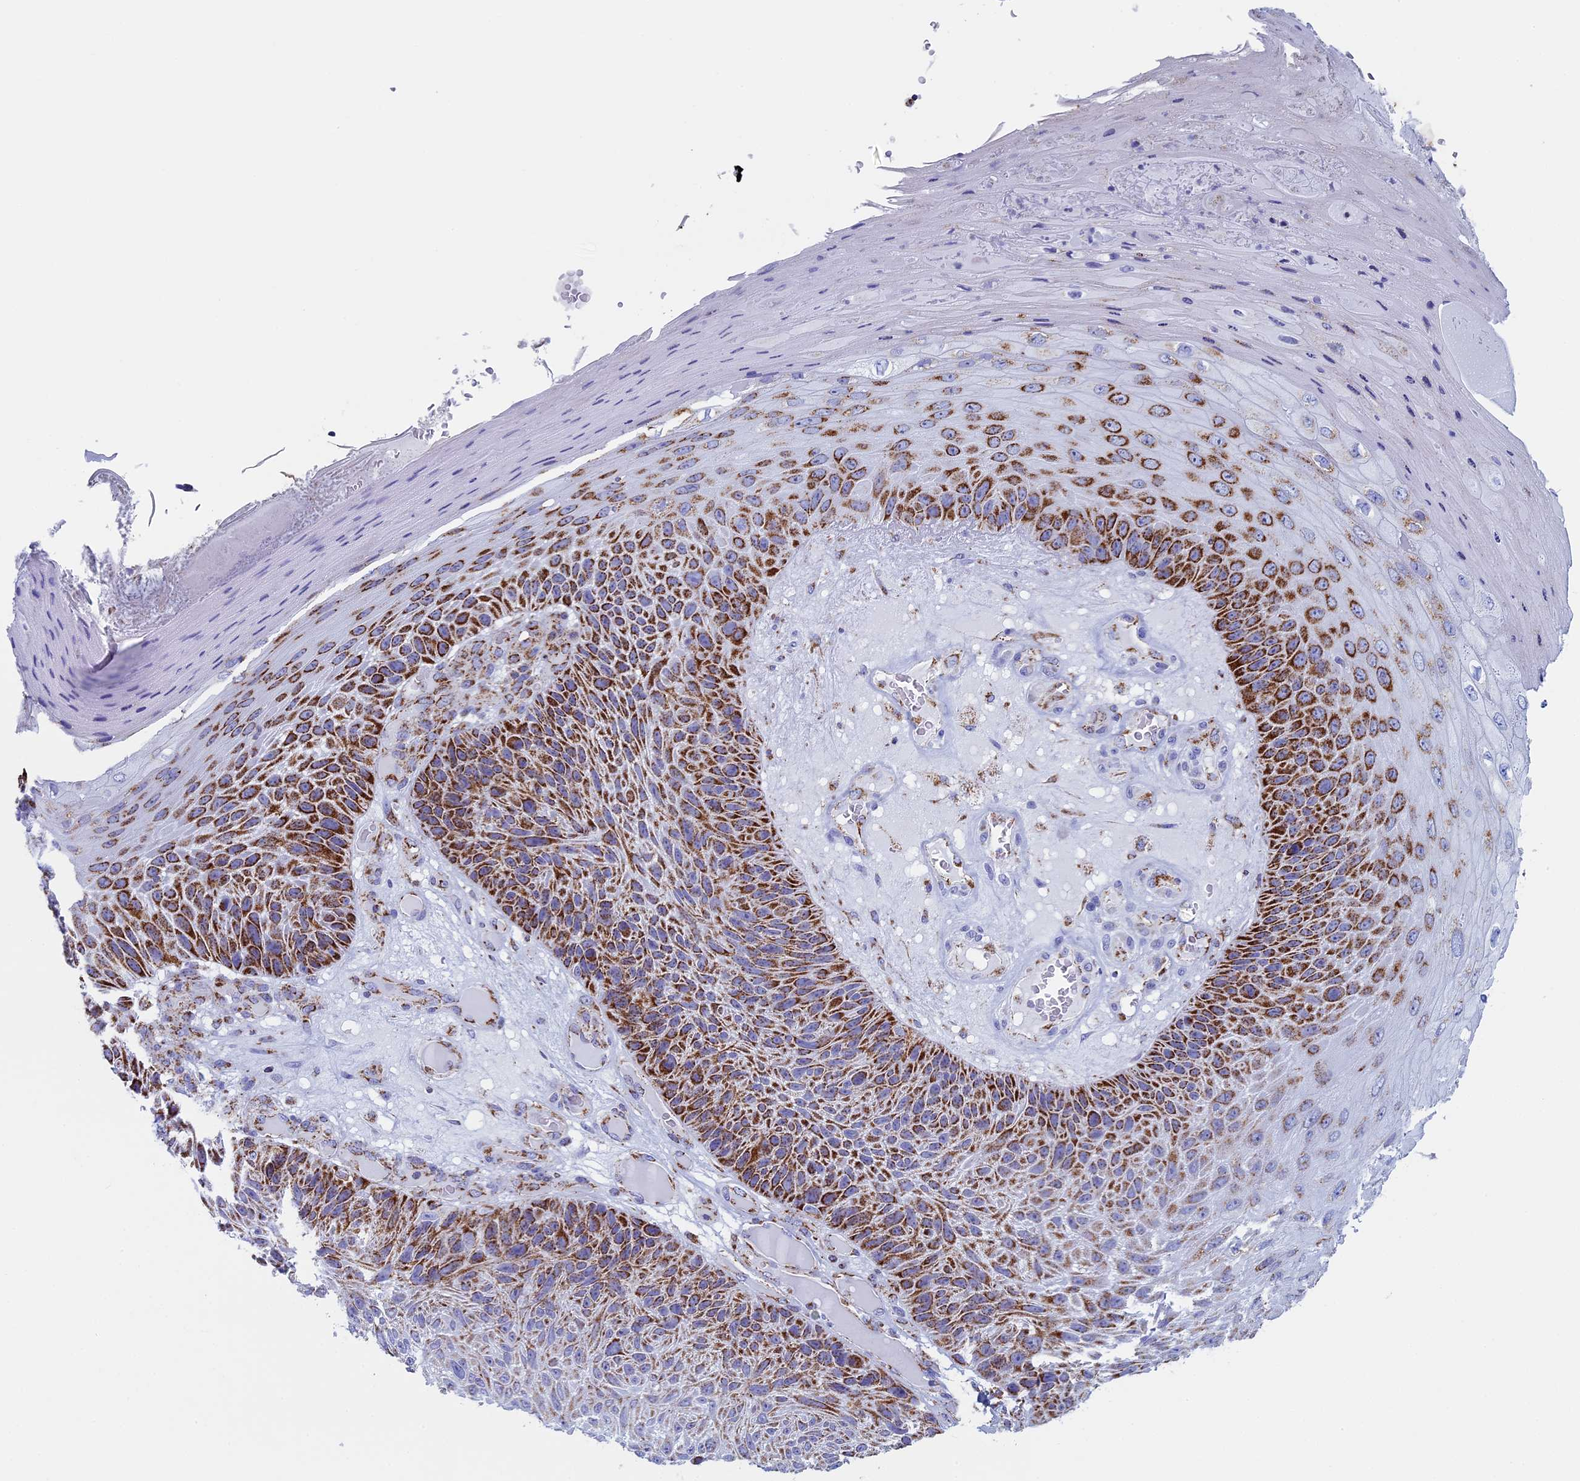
{"staining": {"intensity": "strong", "quantity": ">75%", "location": "cytoplasmic/membranous"}, "tissue": "skin cancer", "cell_type": "Tumor cells", "image_type": "cancer", "snomed": [{"axis": "morphology", "description": "Squamous cell carcinoma, NOS"}, {"axis": "topography", "description": "Skin"}], "caption": "Immunohistochemistry (IHC) (DAB (3,3'-diaminobenzidine)) staining of human skin squamous cell carcinoma demonstrates strong cytoplasmic/membranous protein positivity in approximately >75% of tumor cells.", "gene": "UQCRFS1", "patient": {"sex": "female", "age": 88}}